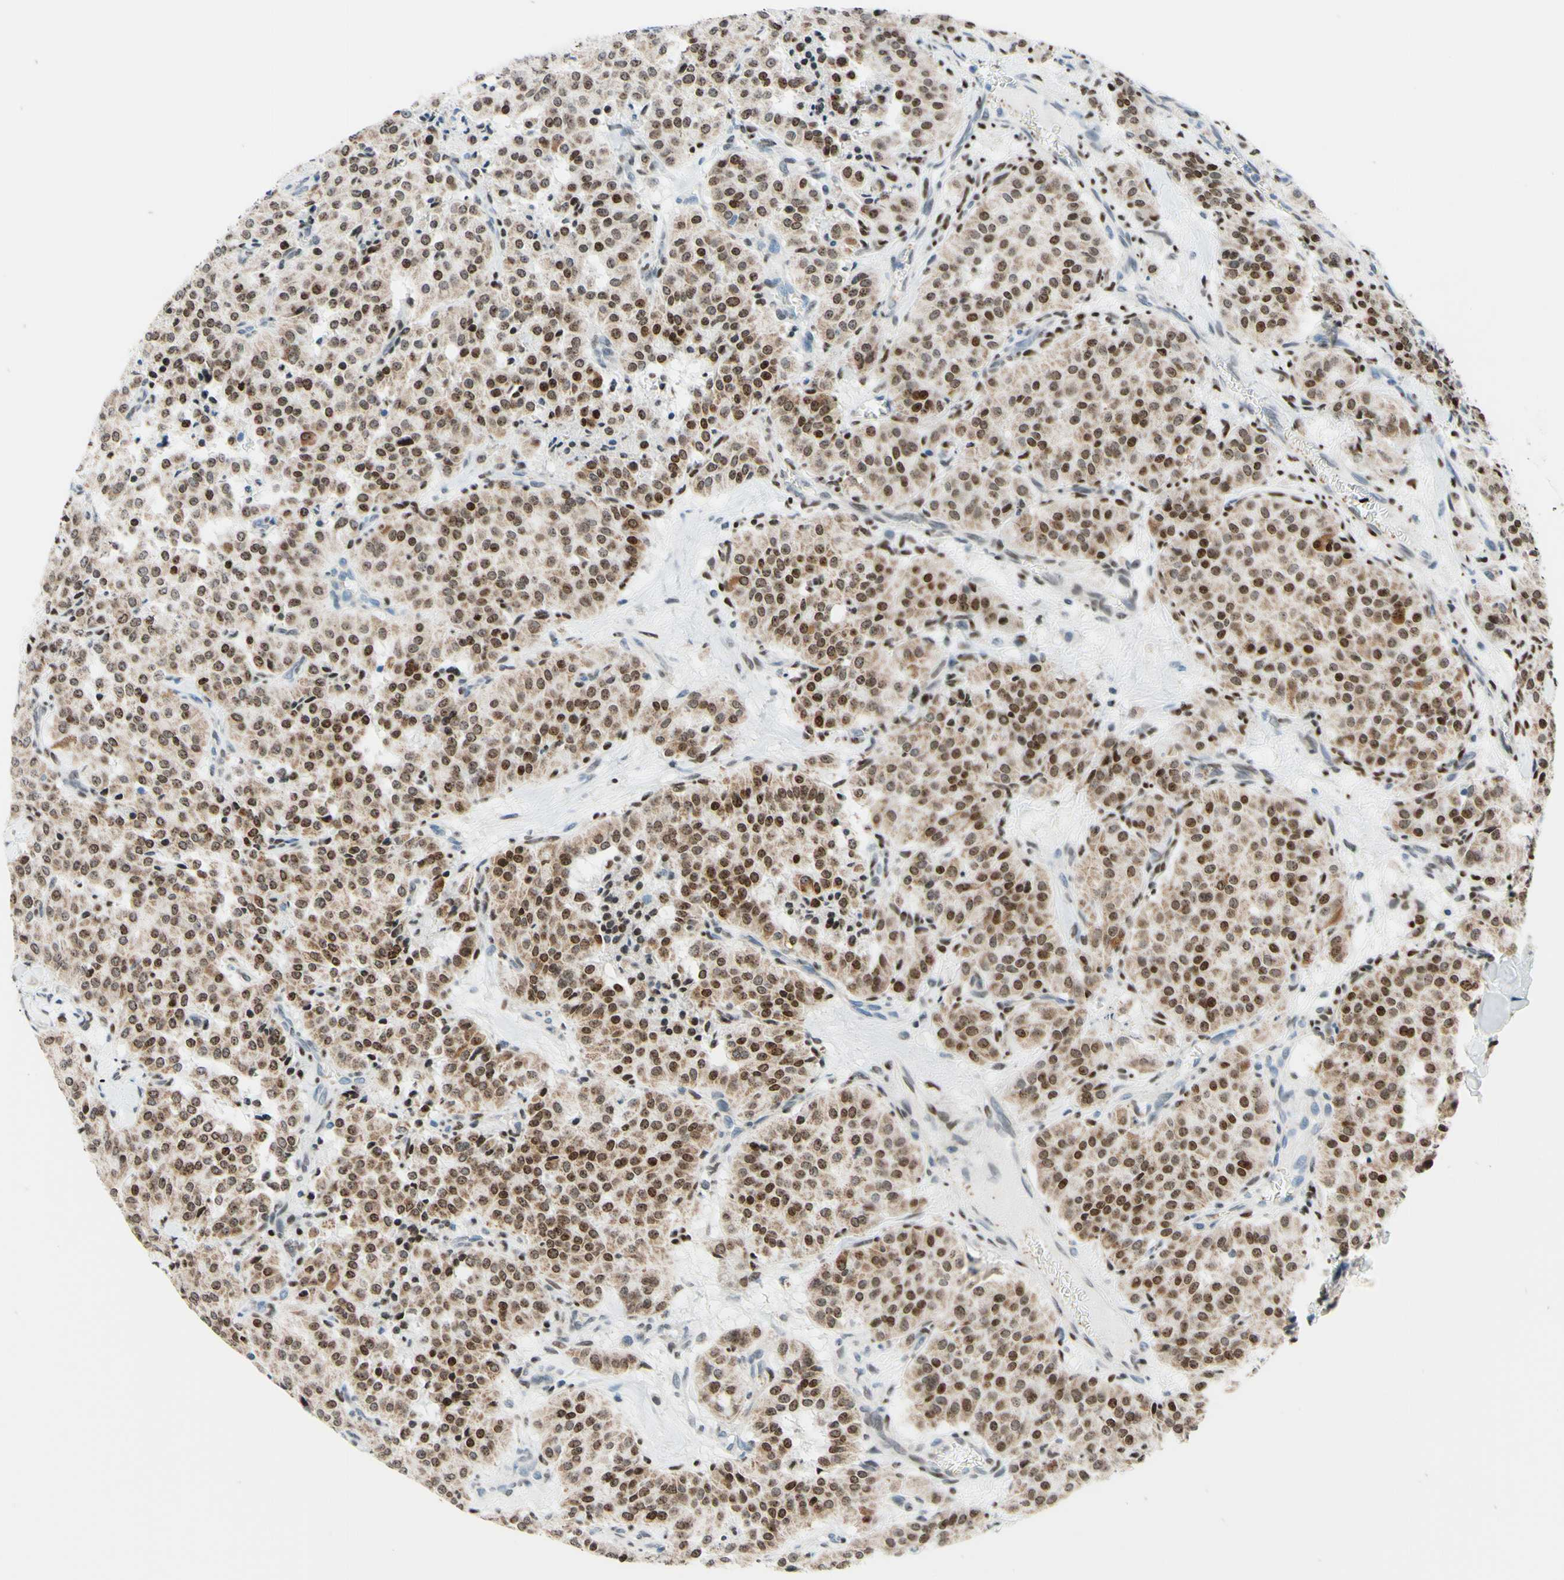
{"staining": {"intensity": "moderate", "quantity": ">75%", "location": "cytoplasmic/membranous,nuclear"}, "tissue": "carcinoid", "cell_type": "Tumor cells", "image_type": "cancer", "snomed": [{"axis": "morphology", "description": "Carcinoid, malignant, NOS"}, {"axis": "topography", "description": "Lung"}], "caption": "Immunohistochemistry (IHC) histopathology image of carcinoid stained for a protein (brown), which displays medium levels of moderate cytoplasmic/membranous and nuclear expression in about >75% of tumor cells.", "gene": "CBX7", "patient": {"sex": "male", "age": 30}}